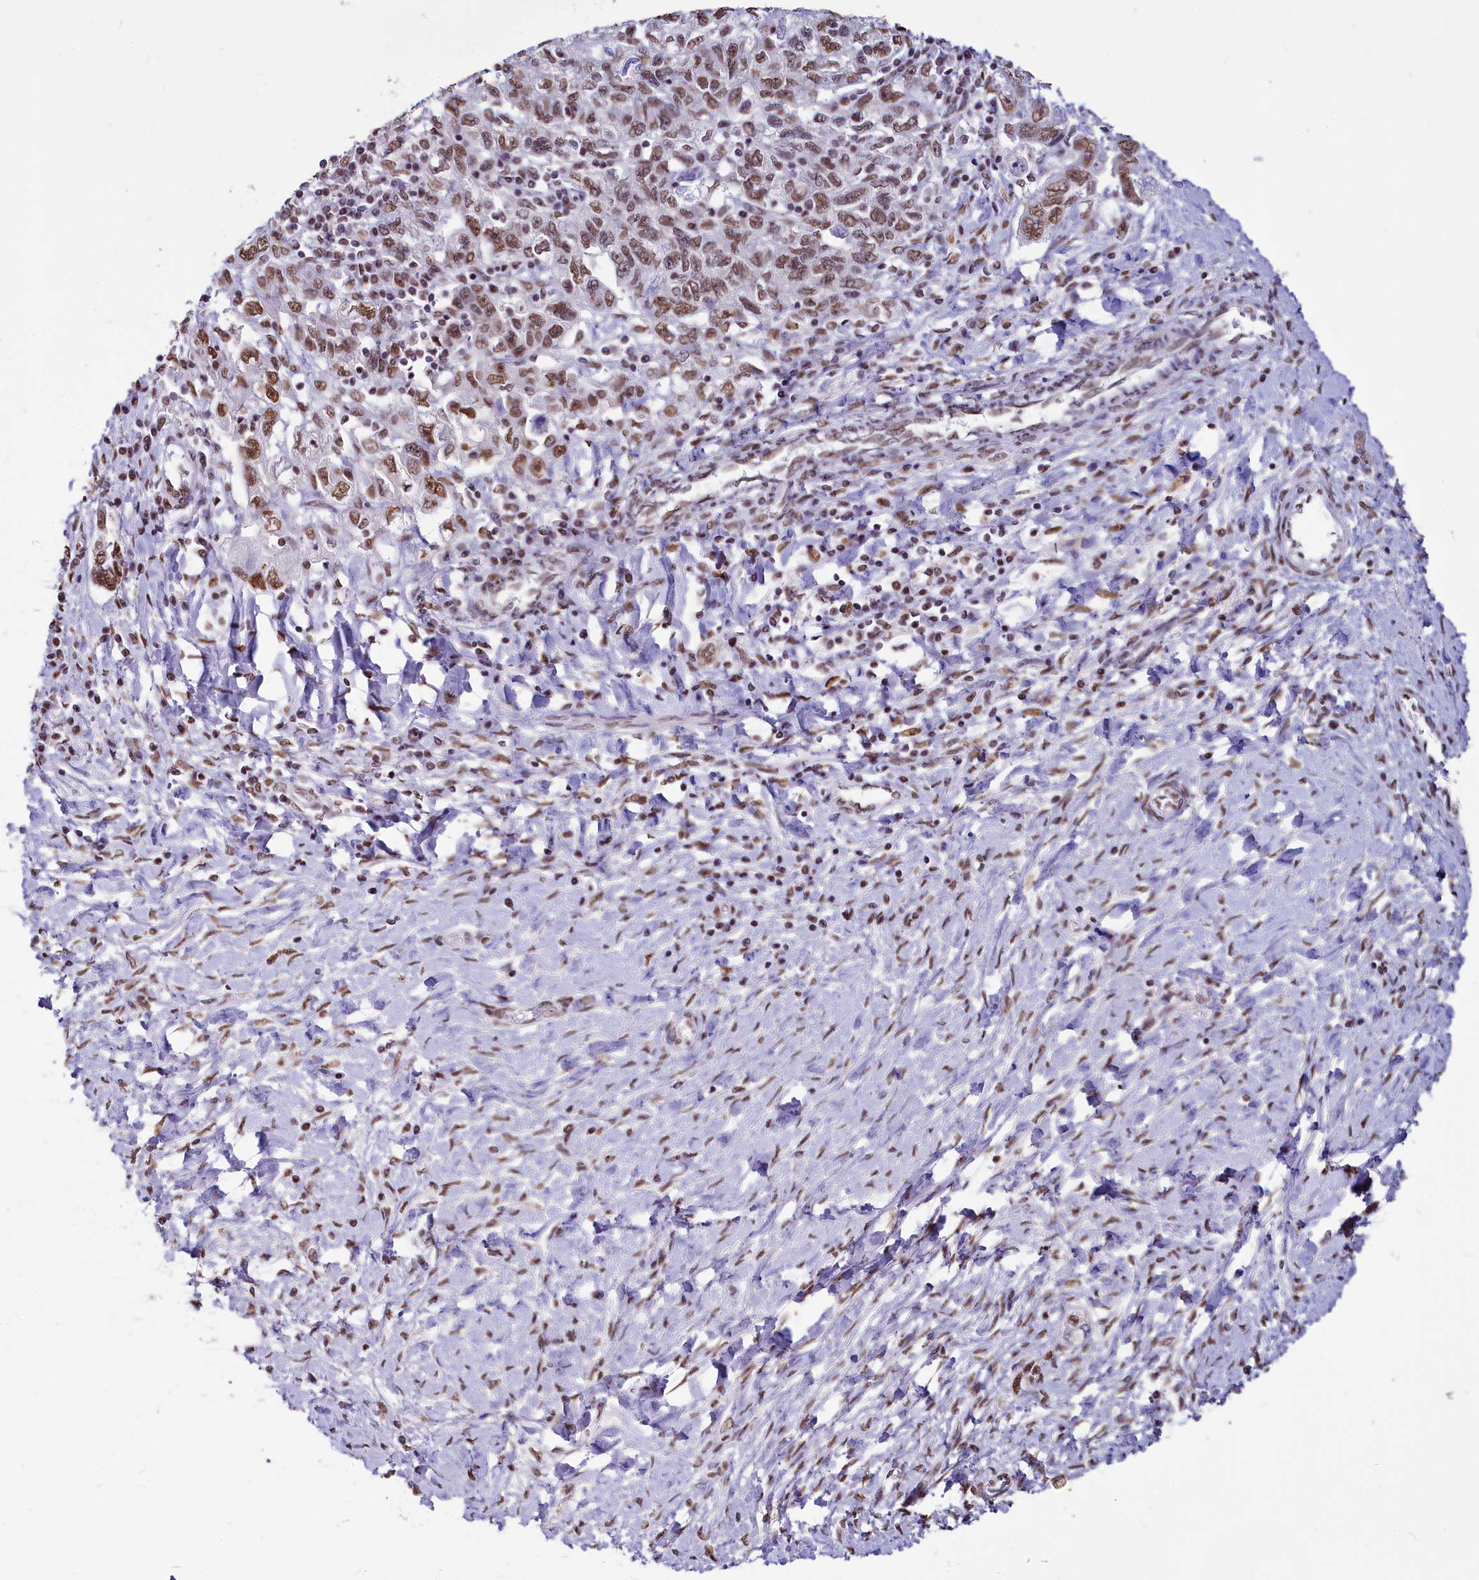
{"staining": {"intensity": "moderate", "quantity": ">75%", "location": "nuclear"}, "tissue": "ovarian cancer", "cell_type": "Tumor cells", "image_type": "cancer", "snomed": [{"axis": "morphology", "description": "Carcinoma, NOS"}, {"axis": "morphology", "description": "Cystadenocarcinoma, serous, NOS"}, {"axis": "topography", "description": "Ovary"}], "caption": "Ovarian cancer tissue demonstrates moderate nuclear expression in approximately >75% of tumor cells, visualized by immunohistochemistry.", "gene": "PARPBP", "patient": {"sex": "female", "age": 69}}